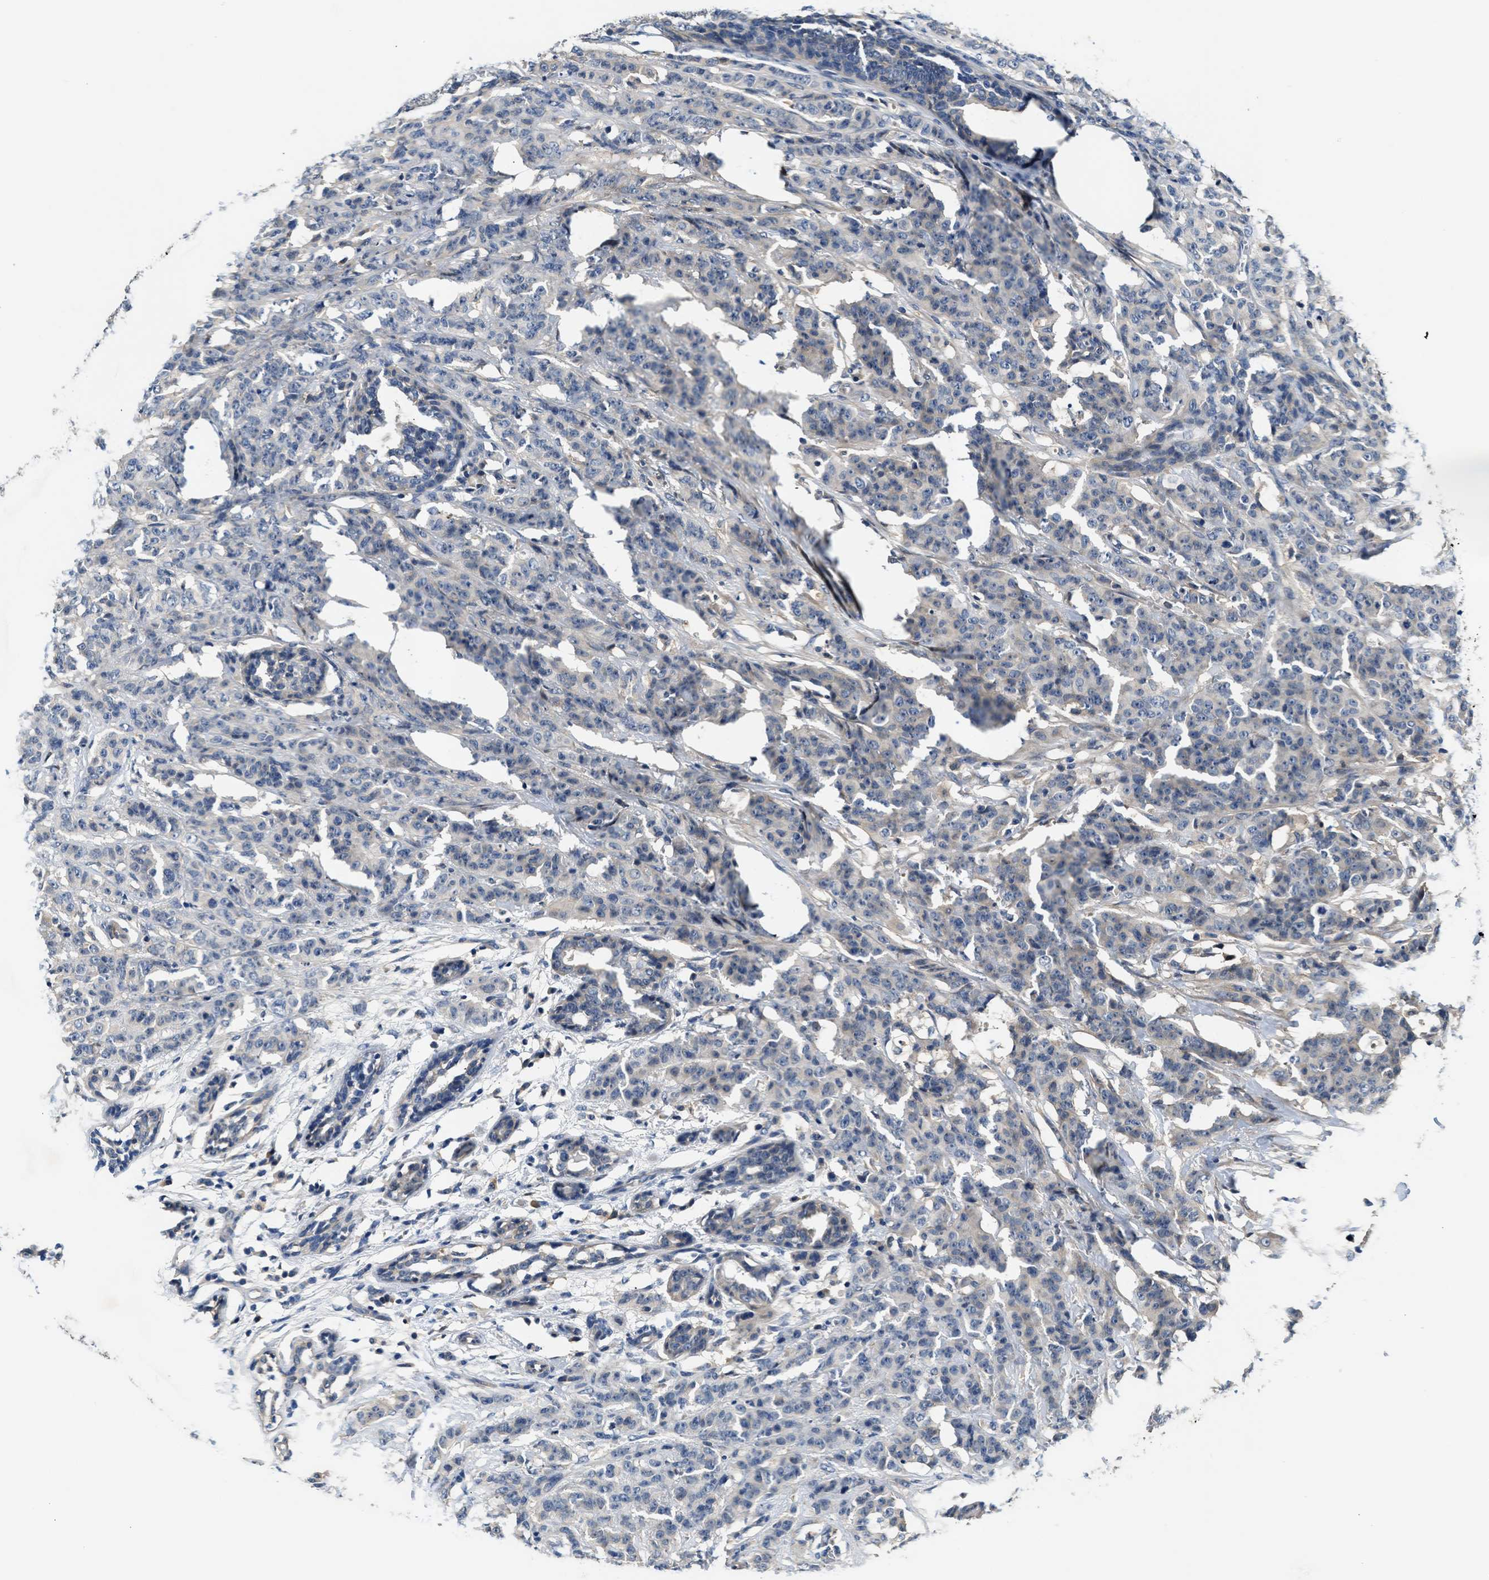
{"staining": {"intensity": "negative", "quantity": "none", "location": "none"}, "tissue": "breast cancer", "cell_type": "Tumor cells", "image_type": "cancer", "snomed": [{"axis": "morphology", "description": "Normal tissue, NOS"}, {"axis": "morphology", "description": "Duct carcinoma"}, {"axis": "topography", "description": "Breast"}], "caption": "The immunohistochemistry (IHC) micrograph has no significant positivity in tumor cells of breast cancer (infiltrating ductal carcinoma) tissue.", "gene": "RWDD2B", "patient": {"sex": "female", "age": 40}}